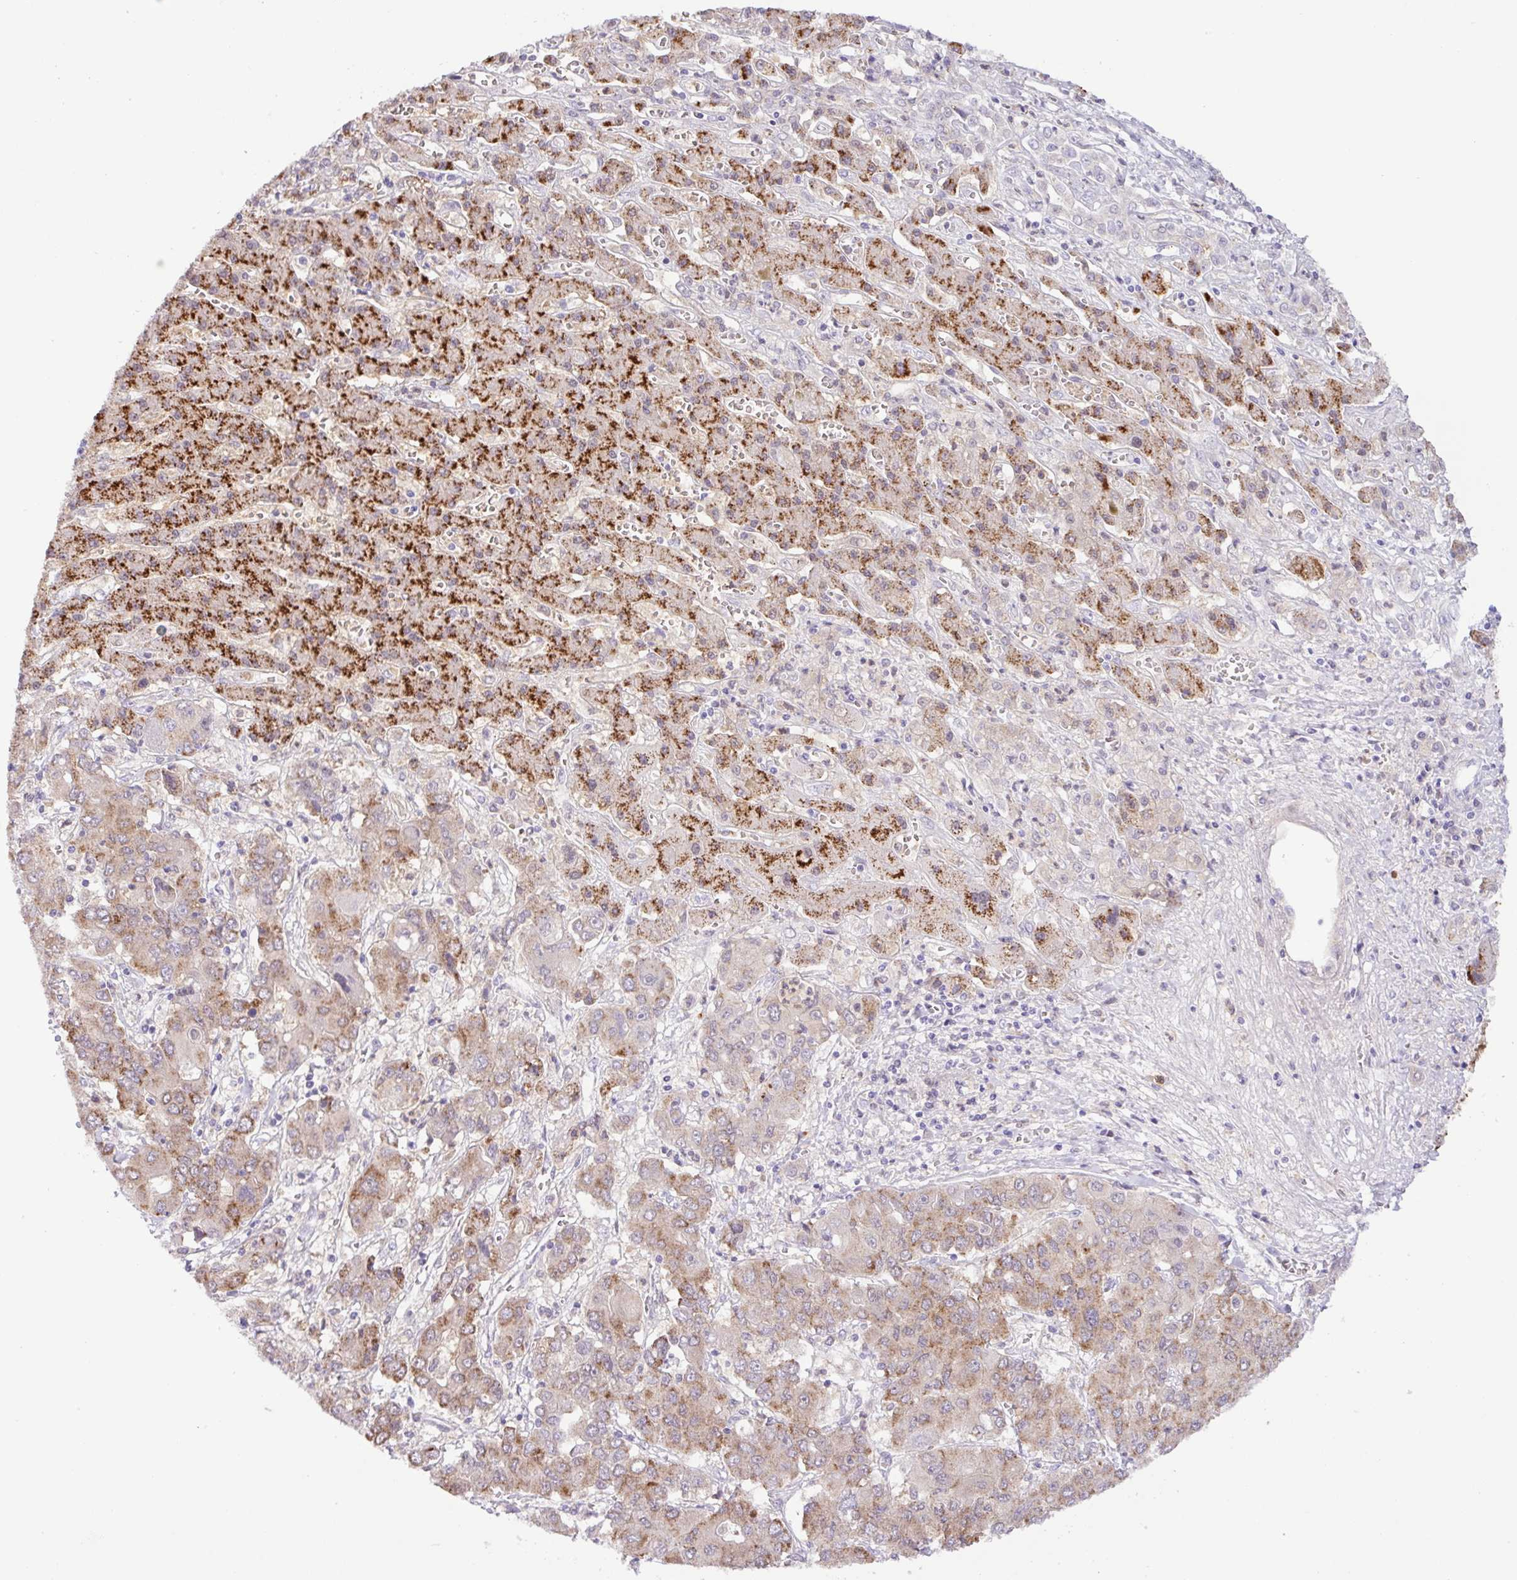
{"staining": {"intensity": "moderate", "quantity": ">75%", "location": "cytoplasmic/membranous"}, "tissue": "liver cancer", "cell_type": "Tumor cells", "image_type": "cancer", "snomed": [{"axis": "morphology", "description": "Cholangiocarcinoma"}, {"axis": "topography", "description": "Liver"}], "caption": "Human liver cancer stained for a protein (brown) shows moderate cytoplasmic/membranous positive staining in about >75% of tumor cells.", "gene": "TONSL", "patient": {"sex": "male", "age": 67}}